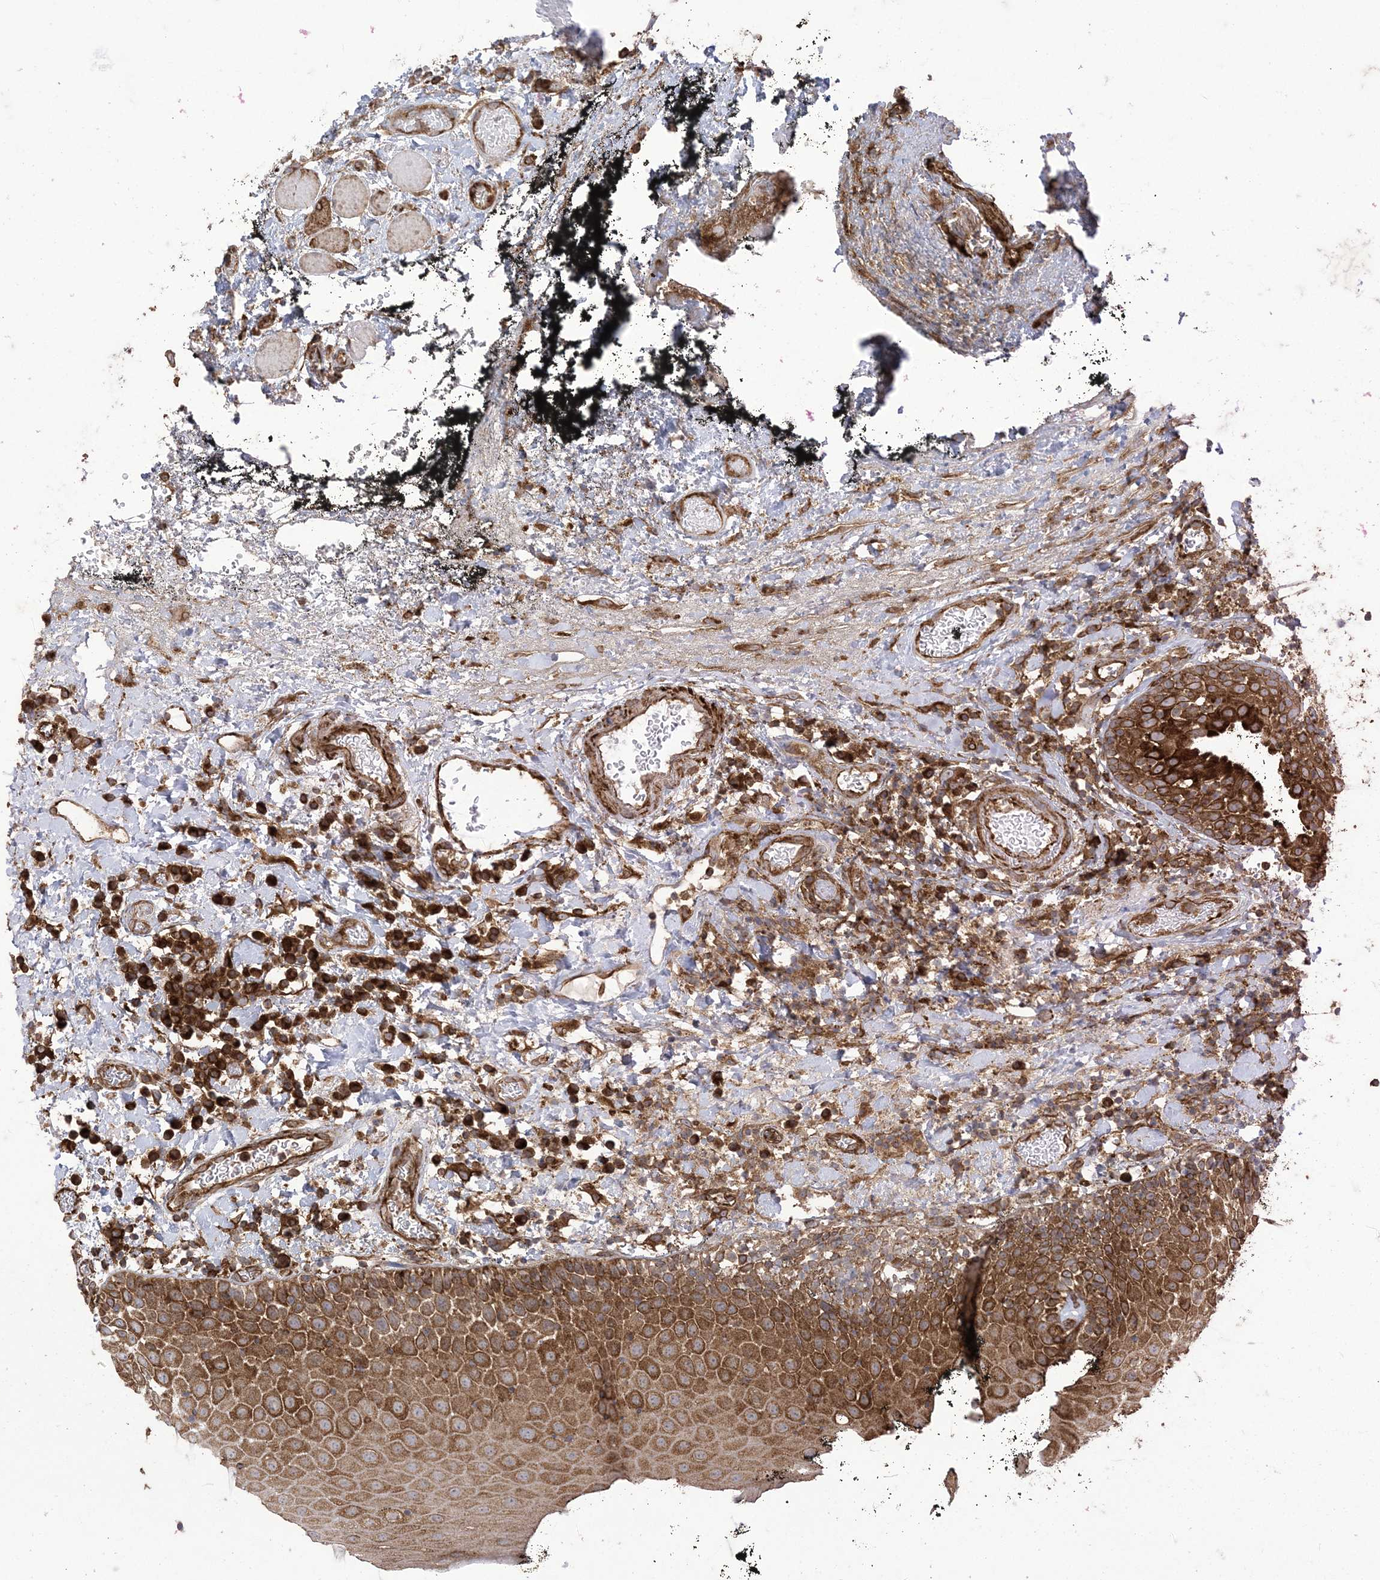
{"staining": {"intensity": "moderate", "quantity": ">75%", "location": "cytoplasmic/membranous"}, "tissue": "oral mucosa", "cell_type": "Squamous epithelial cells", "image_type": "normal", "snomed": [{"axis": "morphology", "description": "Normal tissue, NOS"}, {"axis": "topography", "description": "Oral tissue"}], "caption": "Immunohistochemistry staining of benign oral mucosa, which demonstrates medium levels of moderate cytoplasmic/membranous positivity in approximately >75% of squamous epithelial cells indicating moderate cytoplasmic/membranous protein positivity. The staining was performed using DAB (brown) for protein detection and nuclei were counterstained in hematoxylin (blue).", "gene": "DERL3", "patient": {"sex": "male", "age": 74}}